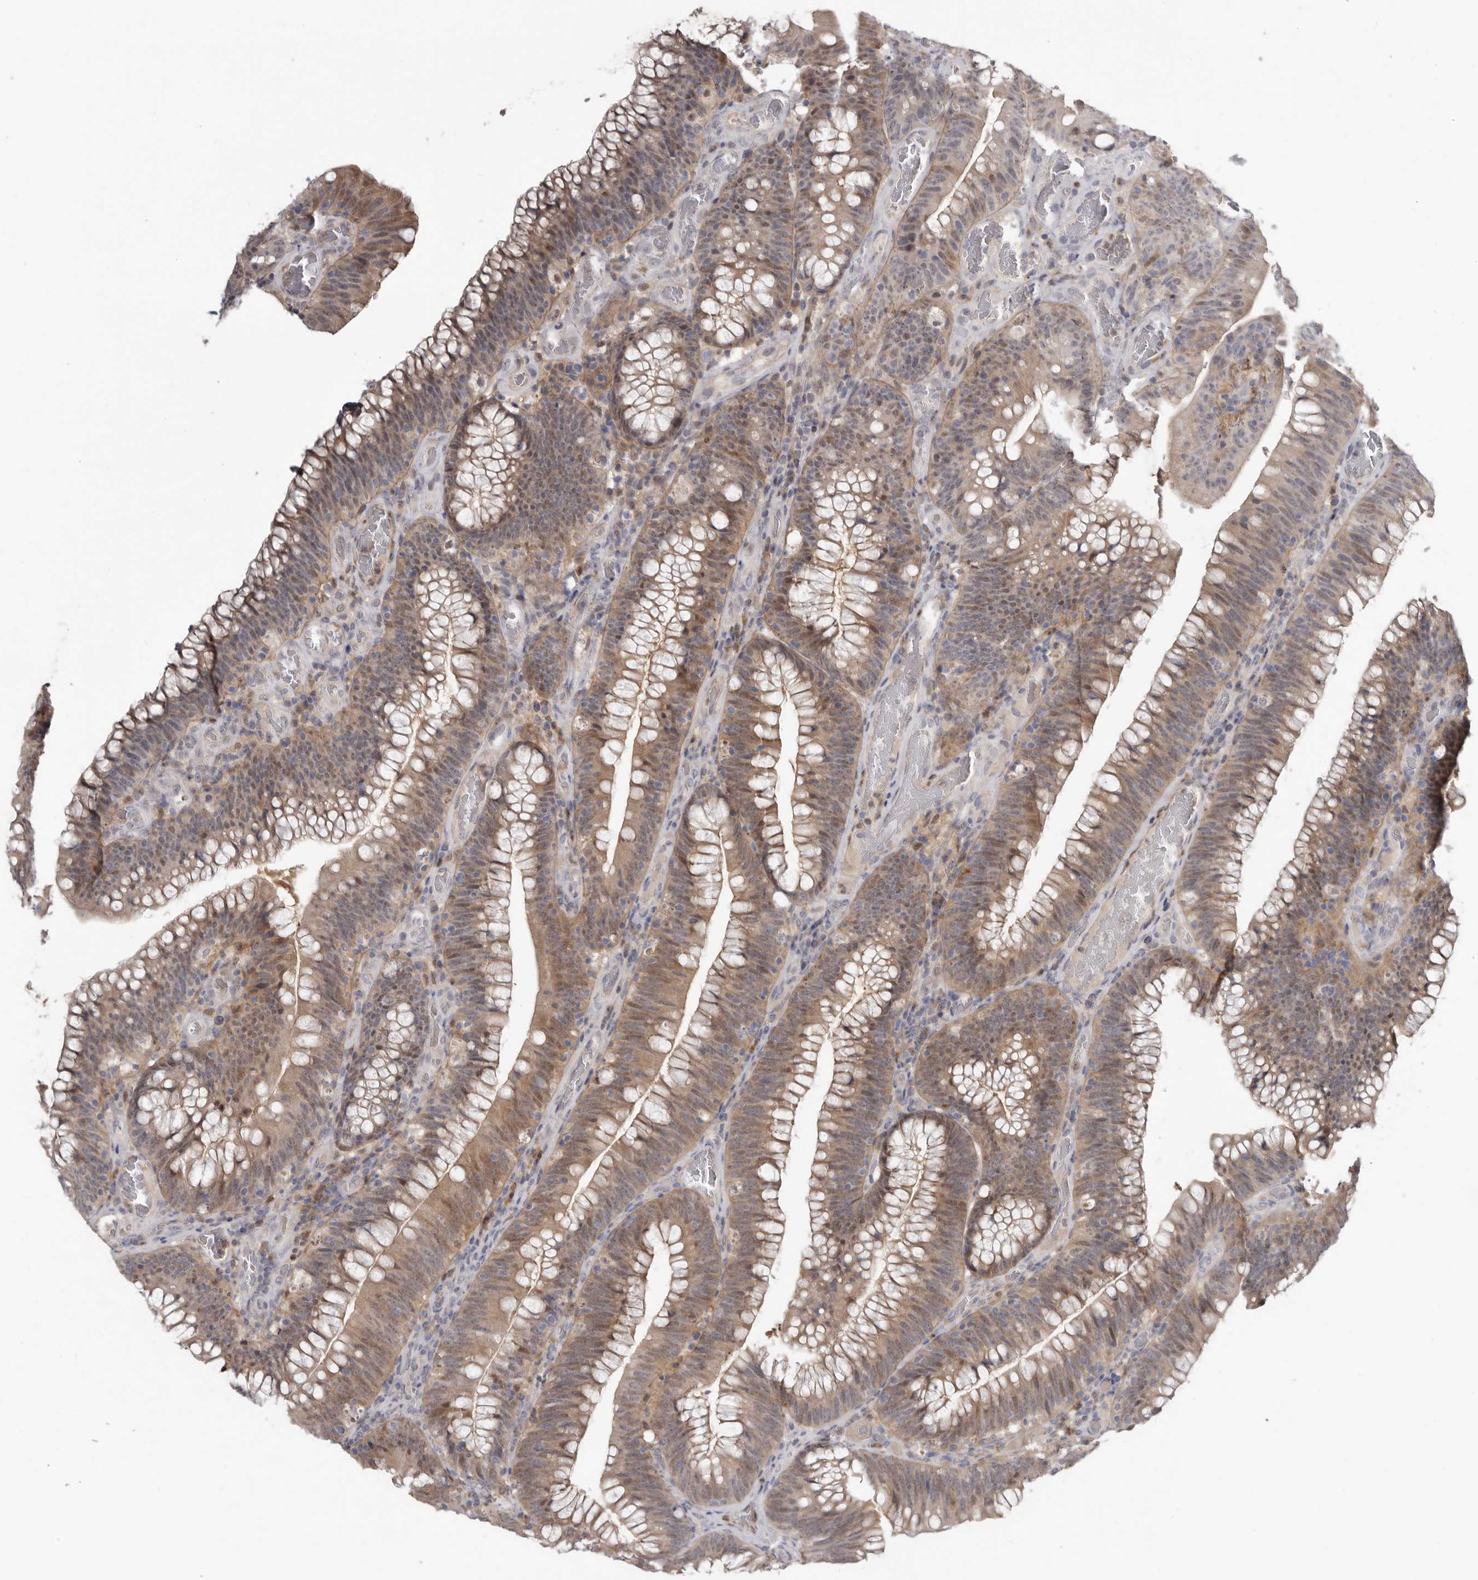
{"staining": {"intensity": "weak", "quantity": ">75%", "location": "cytoplasmic/membranous"}, "tissue": "colorectal cancer", "cell_type": "Tumor cells", "image_type": "cancer", "snomed": [{"axis": "morphology", "description": "Normal tissue, NOS"}, {"axis": "topography", "description": "Colon"}], "caption": "Human colorectal cancer stained with a brown dye displays weak cytoplasmic/membranous positive staining in about >75% of tumor cells.", "gene": "RBKS", "patient": {"sex": "female", "age": 82}}